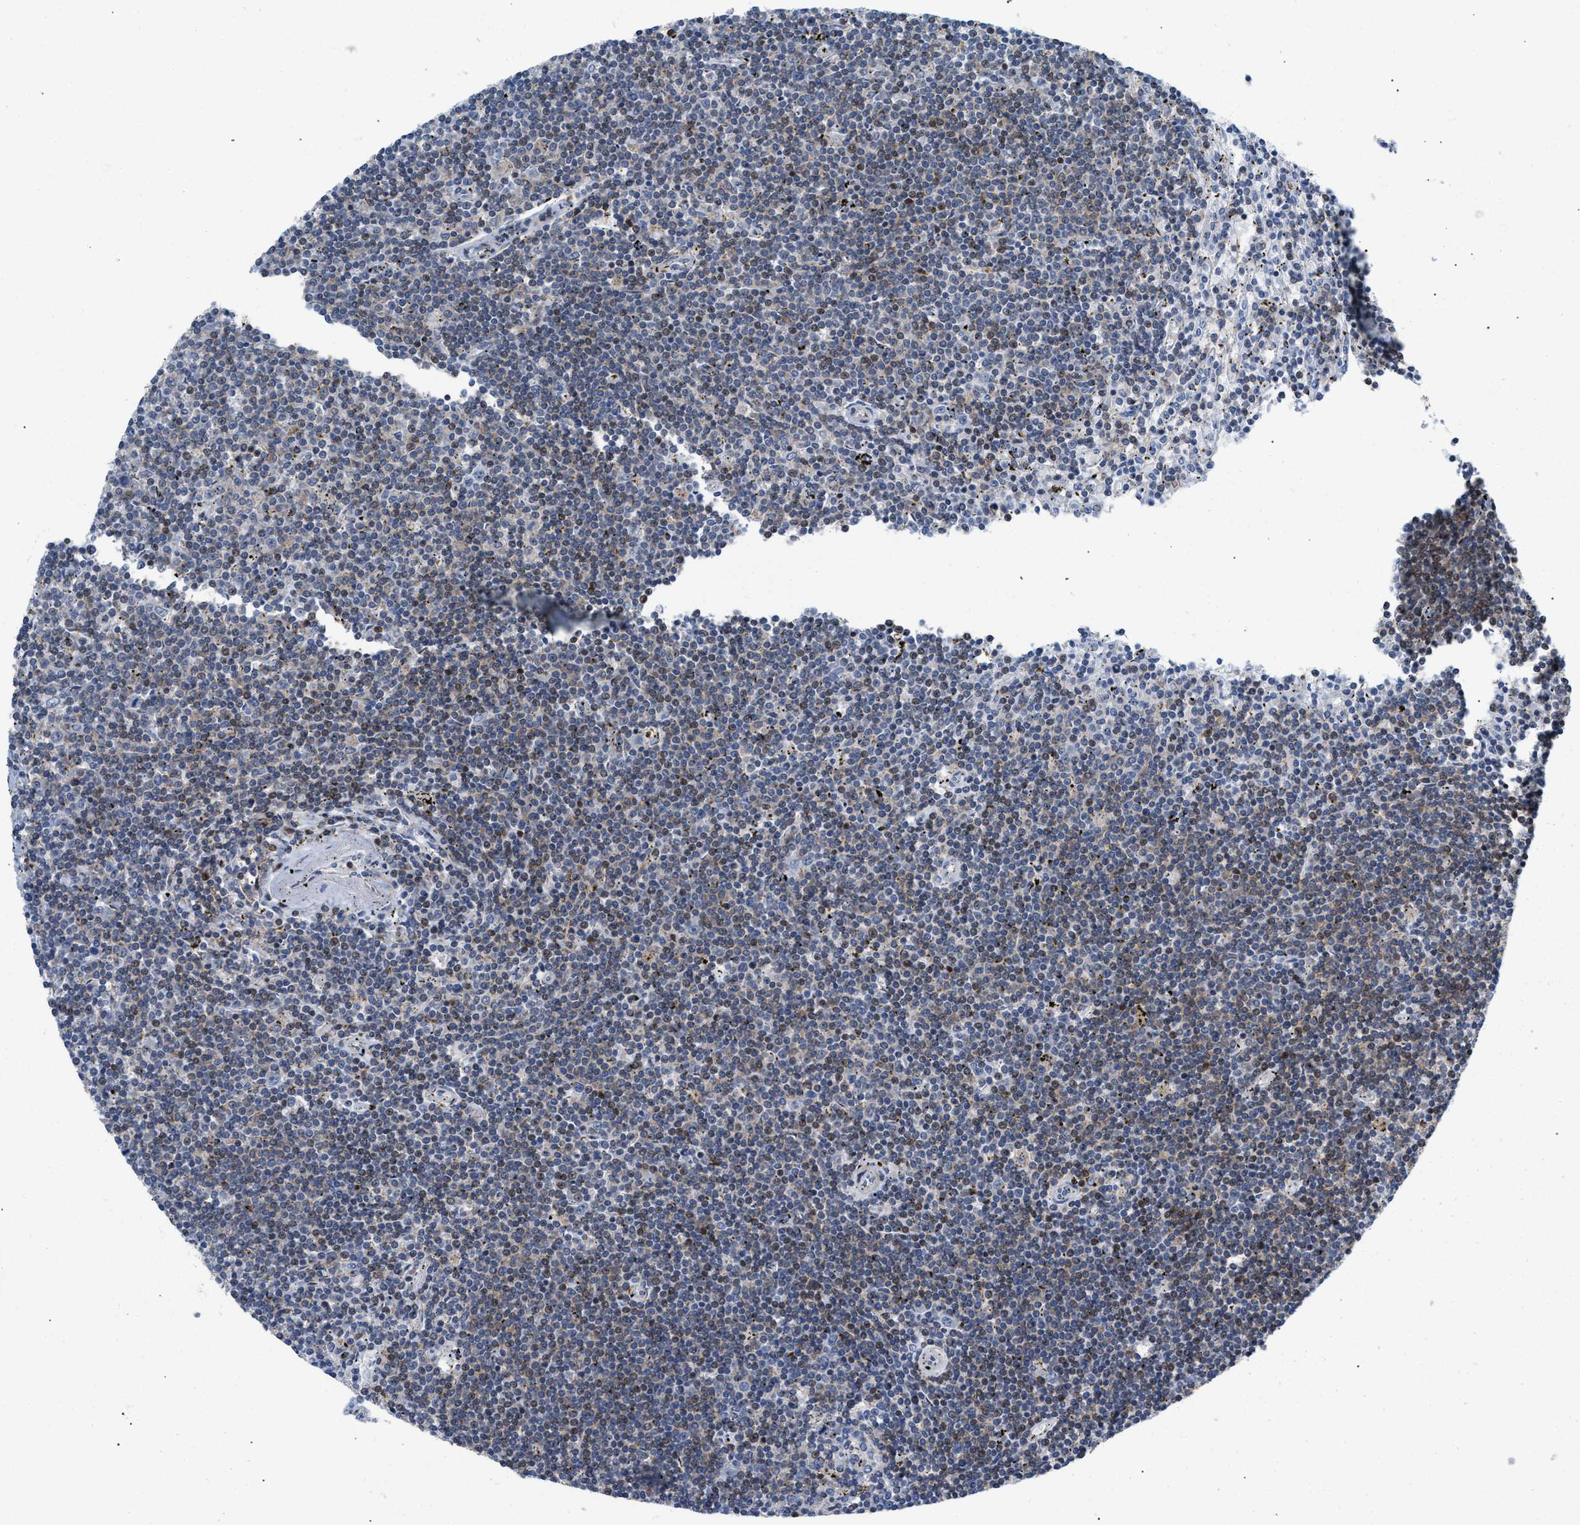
{"staining": {"intensity": "weak", "quantity": "25%-75%", "location": "nuclear"}, "tissue": "lymphoma", "cell_type": "Tumor cells", "image_type": "cancer", "snomed": [{"axis": "morphology", "description": "Malignant lymphoma, non-Hodgkin's type, Low grade"}, {"axis": "topography", "description": "Spleen"}], "caption": "Malignant lymphoma, non-Hodgkin's type (low-grade) tissue shows weak nuclear staining in approximately 25%-75% of tumor cells, visualized by immunohistochemistry. (DAB (3,3'-diaminobenzidine) IHC with brightfield microscopy, high magnification).", "gene": "ATP9A", "patient": {"sex": "male", "age": 76}}